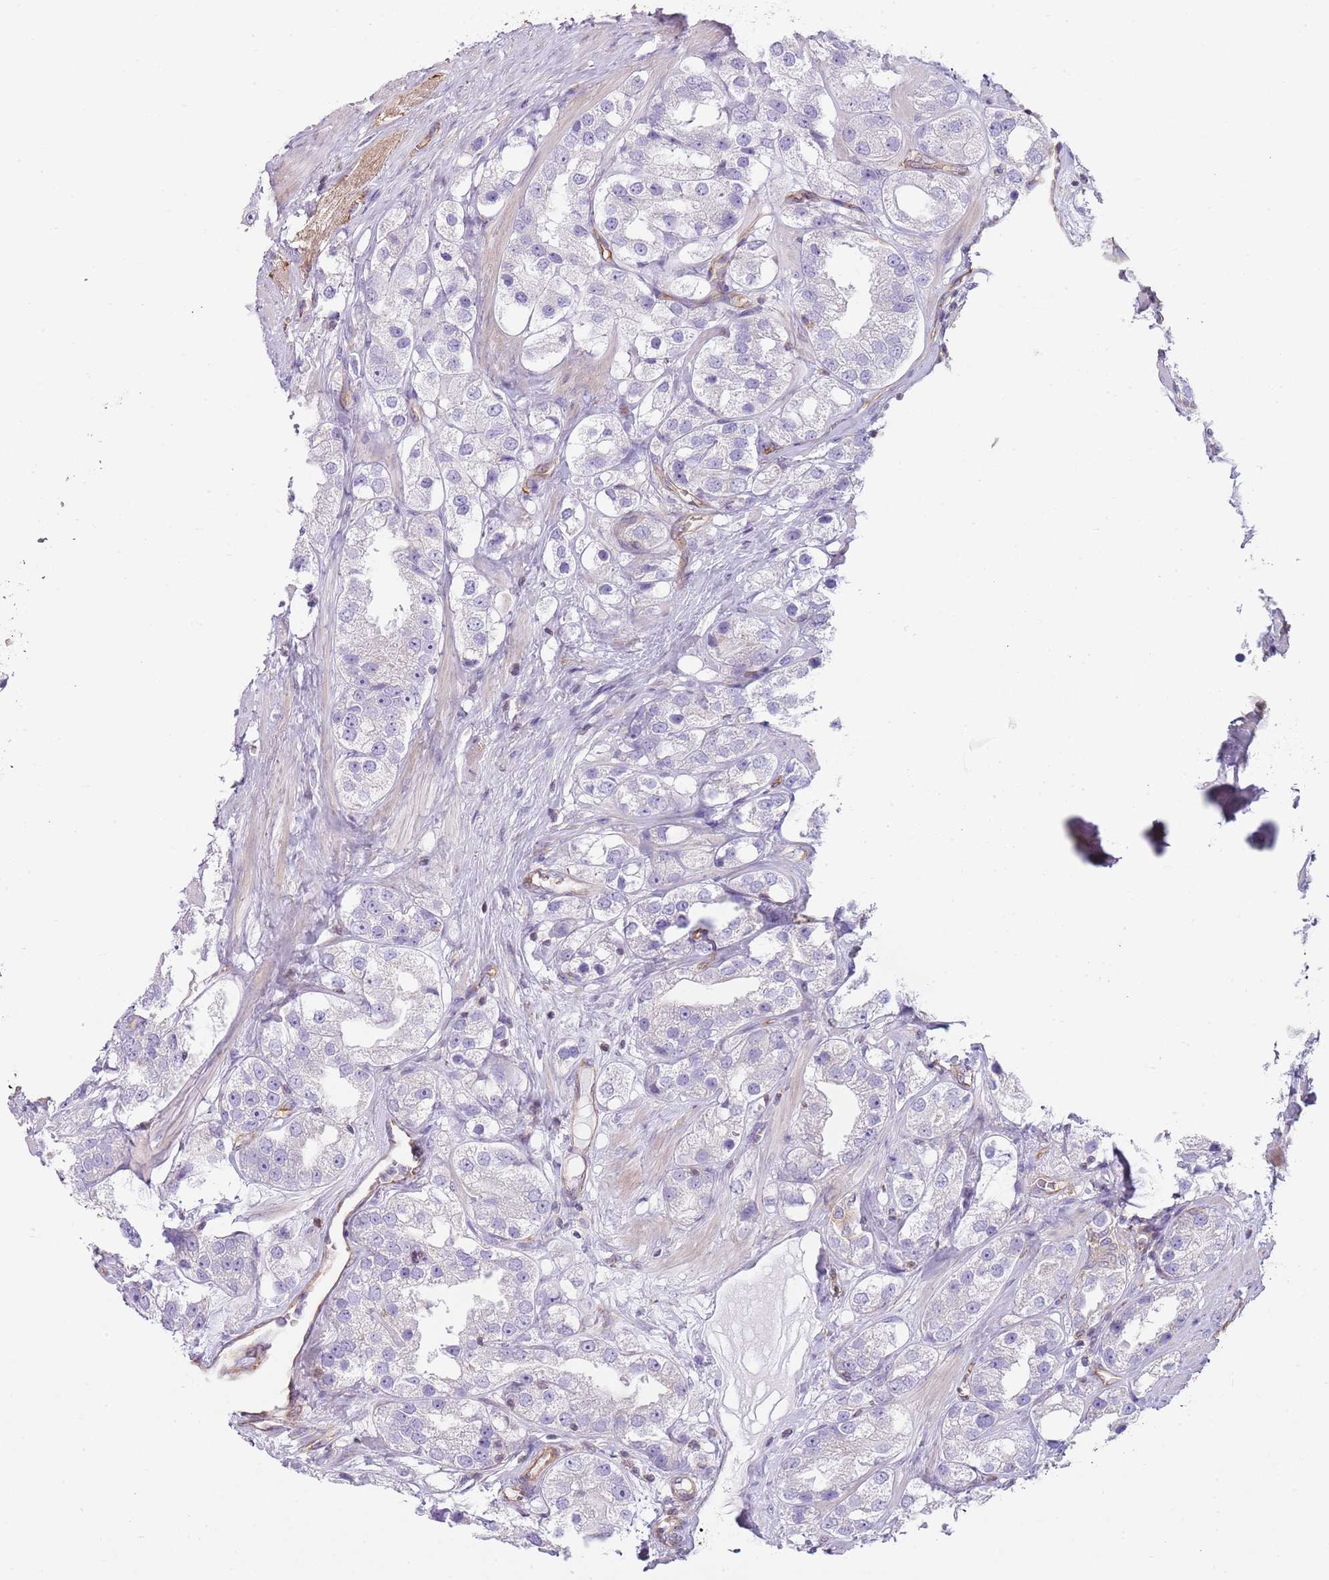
{"staining": {"intensity": "negative", "quantity": "none", "location": "none"}, "tissue": "prostate cancer", "cell_type": "Tumor cells", "image_type": "cancer", "snomed": [{"axis": "morphology", "description": "Adenocarcinoma, NOS"}, {"axis": "topography", "description": "Prostate"}], "caption": "Human prostate cancer (adenocarcinoma) stained for a protein using immunohistochemistry shows no staining in tumor cells.", "gene": "GNAI3", "patient": {"sex": "male", "age": 79}}